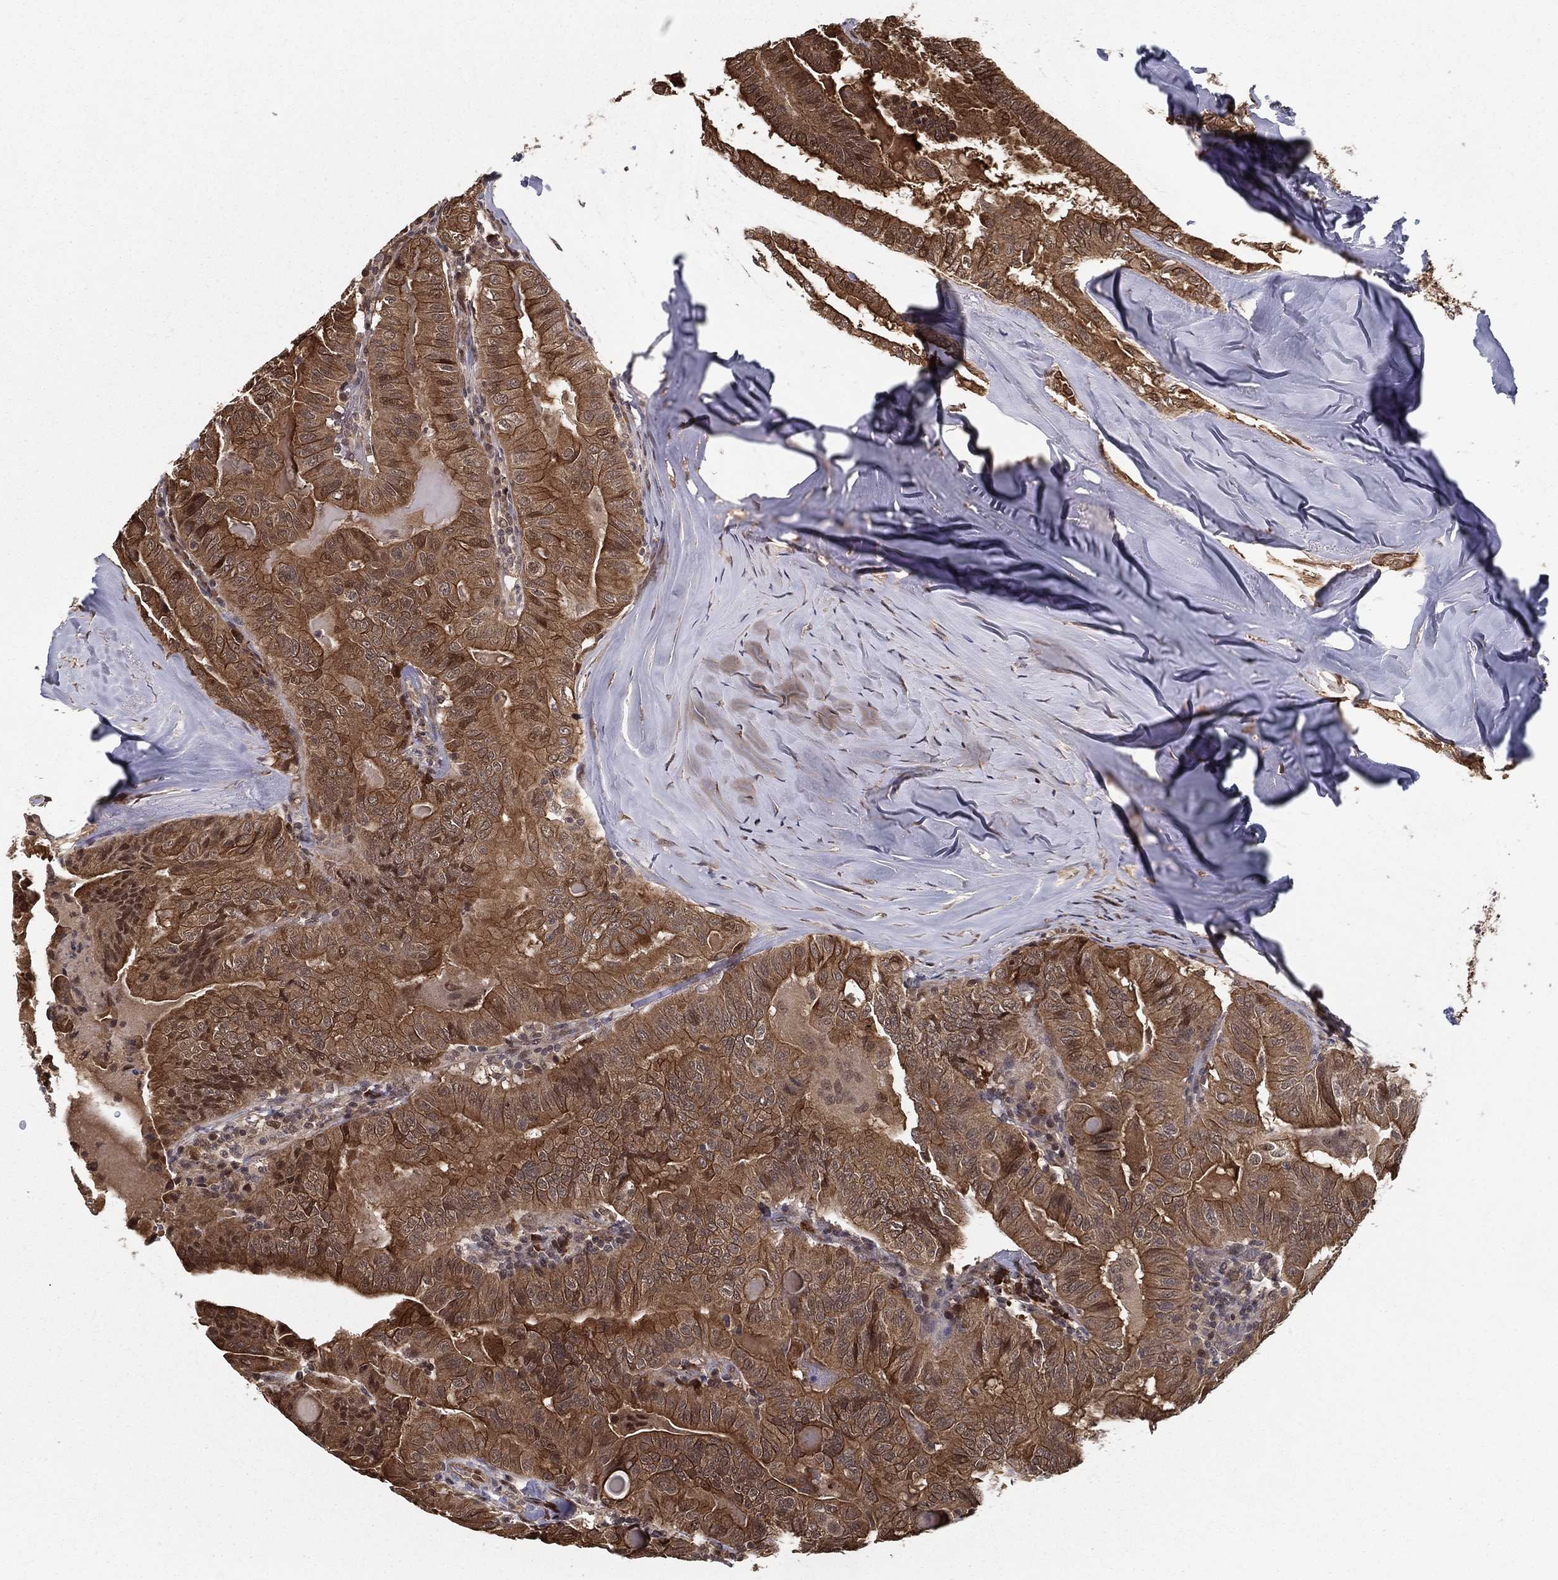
{"staining": {"intensity": "moderate", "quantity": ">75%", "location": "cytoplasmic/membranous"}, "tissue": "thyroid cancer", "cell_type": "Tumor cells", "image_type": "cancer", "snomed": [{"axis": "morphology", "description": "Papillary adenocarcinoma, NOS"}, {"axis": "topography", "description": "Thyroid gland"}], "caption": "Human thyroid cancer stained with a brown dye shows moderate cytoplasmic/membranous positive positivity in about >75% of tumor cells.", "gene": "SLC6A6", "patient": {"sex": "female", "age": 68}}